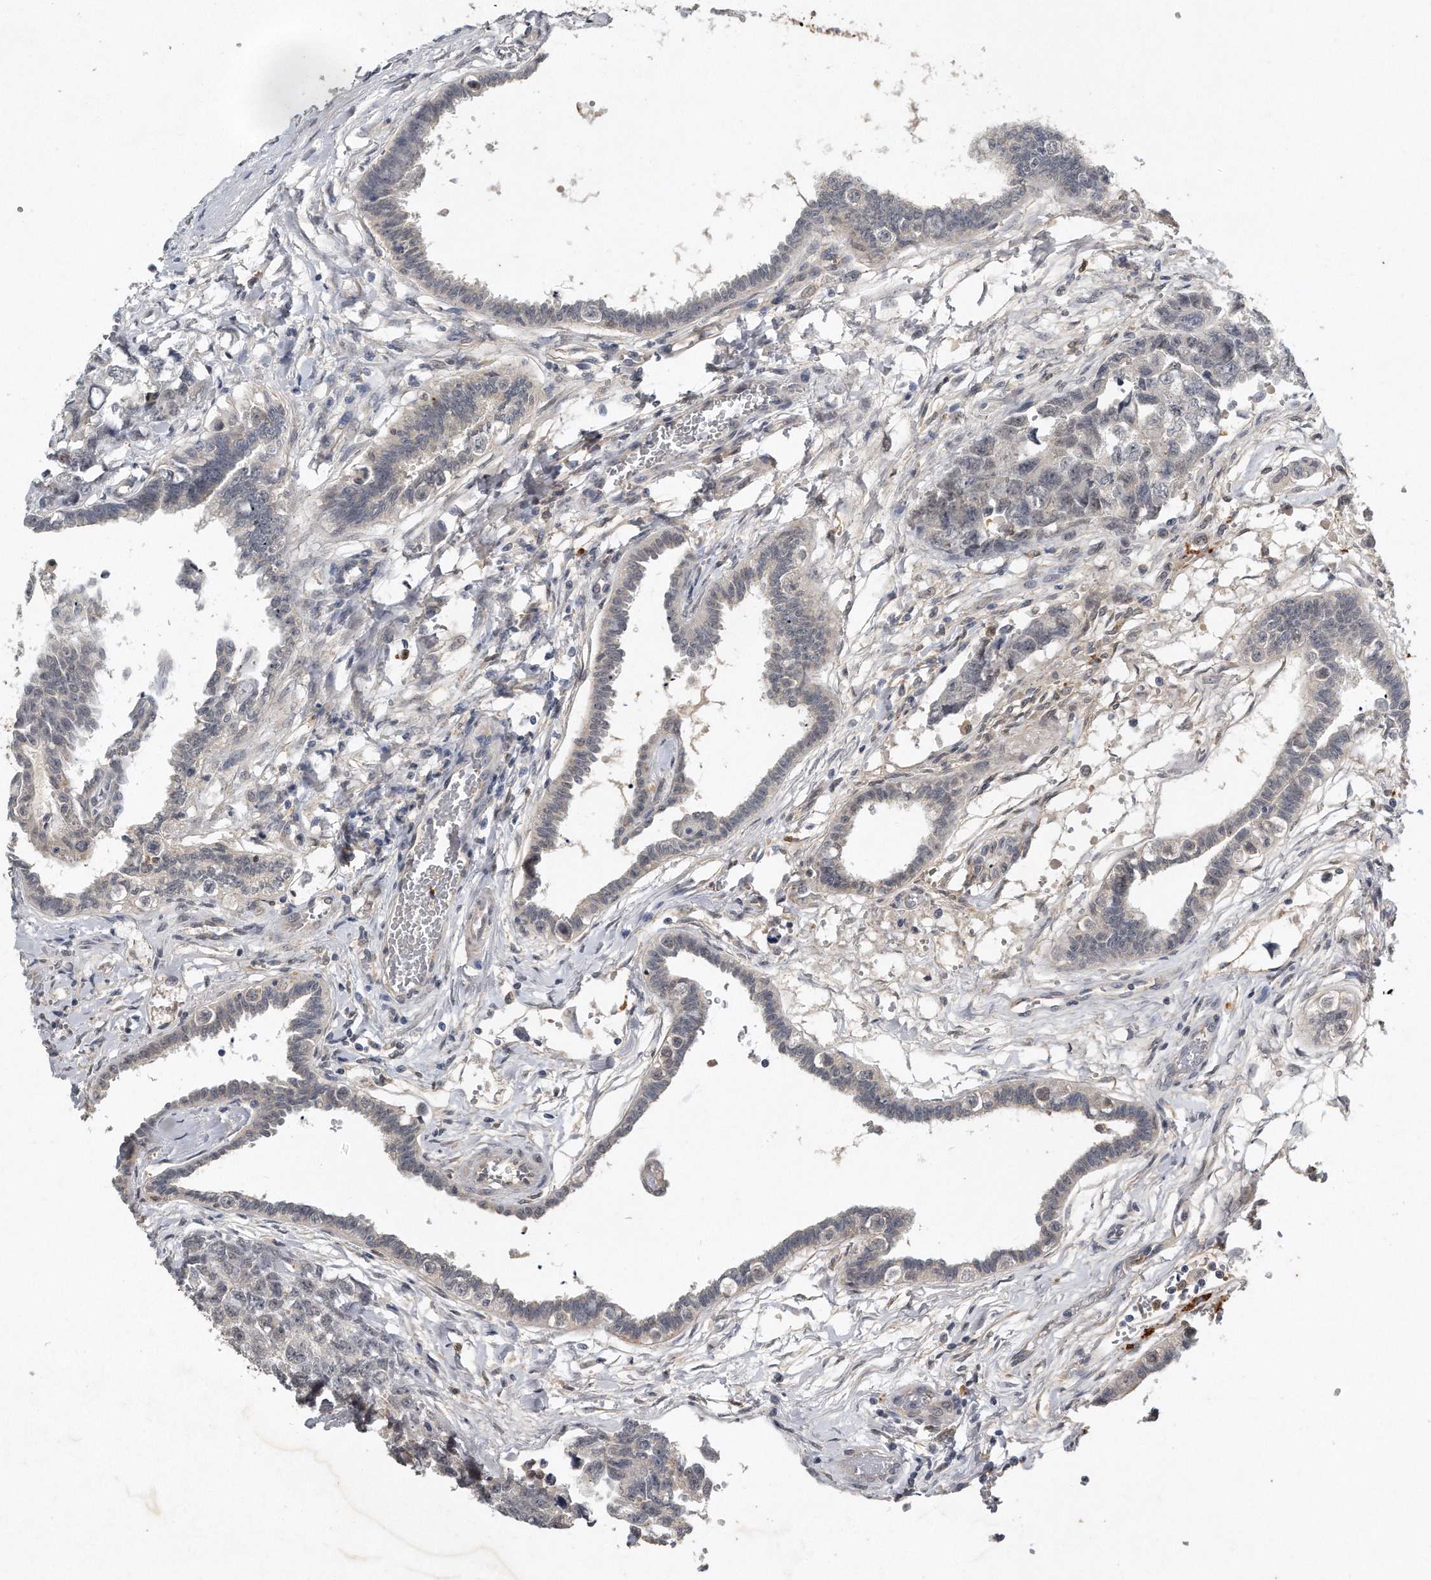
{"staining": {"intensity": "negative", "quantity": "none", "location": "none"}, "tissue": "testis cancer", "cell_type": "Tumor cells", "image_type": "cancer", "snomed": [{"axis": "morphology", "description": "Carcinoma, Embryonal, NOS"}, {"axis": "topography", "description": "Testis"}], "caption": "IHC photomicrograph of neoplastic tissue: embryonal carcinoma (testis) stained with DAB (3,3'-diaminobenzidine) exhibits no significant protein expression in tumor cells. (DAB IHC with hematoxylin counter stain).", "gene": "CAMK1", "patient": {"sex": "male", "age": 31}}